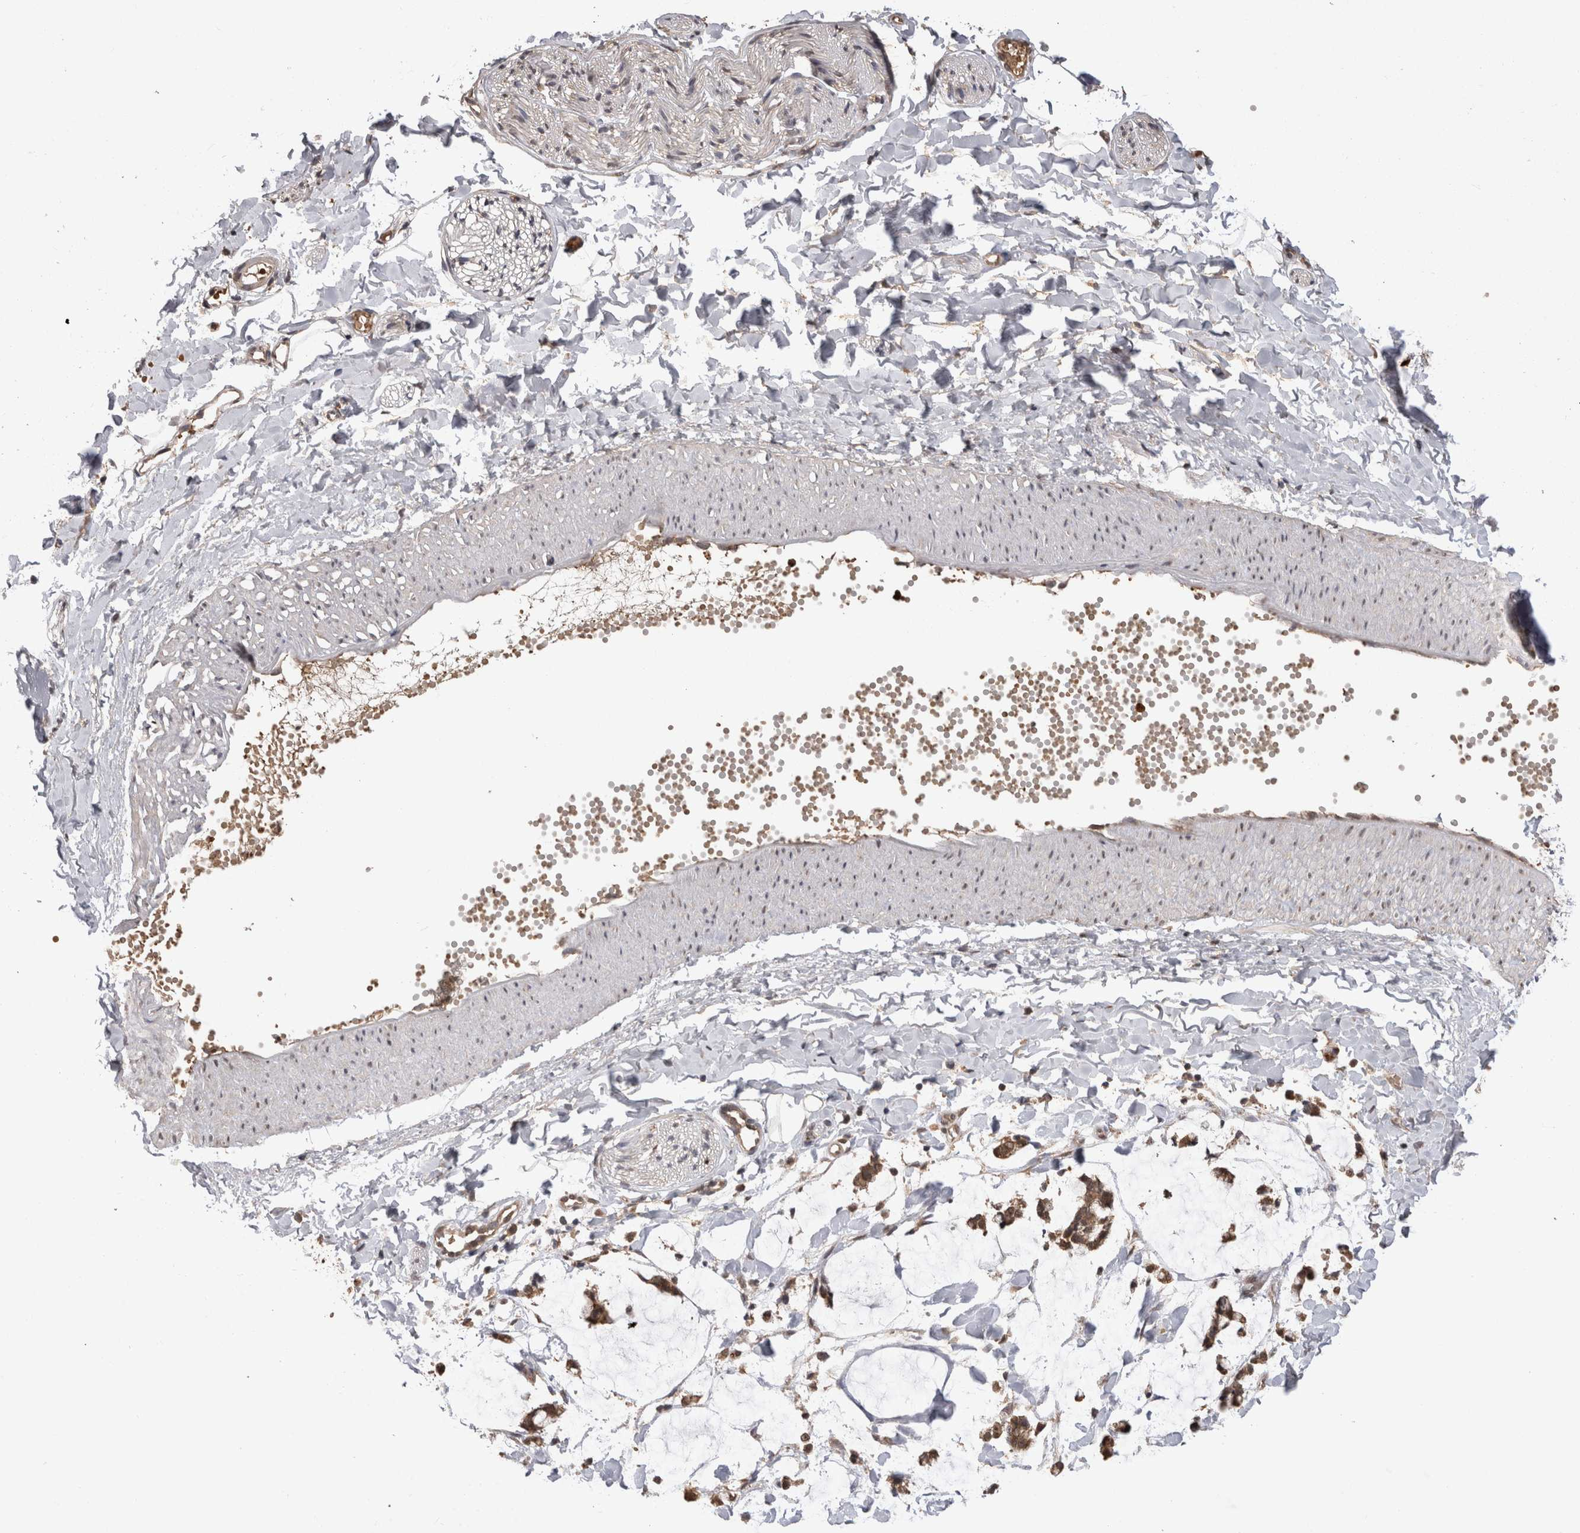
{"staining": {"intensity": "moderate", "quantity": ">75%", "location": "cytoplasmic/membranous,nuclear"}, "tissue": "adipose tissue", "cell_type": "Adipocytes", "image_type": "normal", "snomed": [{"axis": "morphology", "description": "Normal tissue, NOS"}, {"axis": "morphology", "description": "Adenocarcinoma, NOS"}, {"axis": "topography", "description": "Colon"}, {"axis": "topography", "description": "Peripheral nerve tissue"}], "caption": "IHC of benign adipose tissue reveals medium levels of moderate cytoplasmic/membranous,nuclear expression in about >75% of adipocytes. The protein is stained brown, and the nuclei are stained in blue (DAB (3,3'-diaminobenzidine) IHC with brightfield microscopy, high magnification).", "gene": "PAK4", "patient": {"sex": "male", "age": 14}}